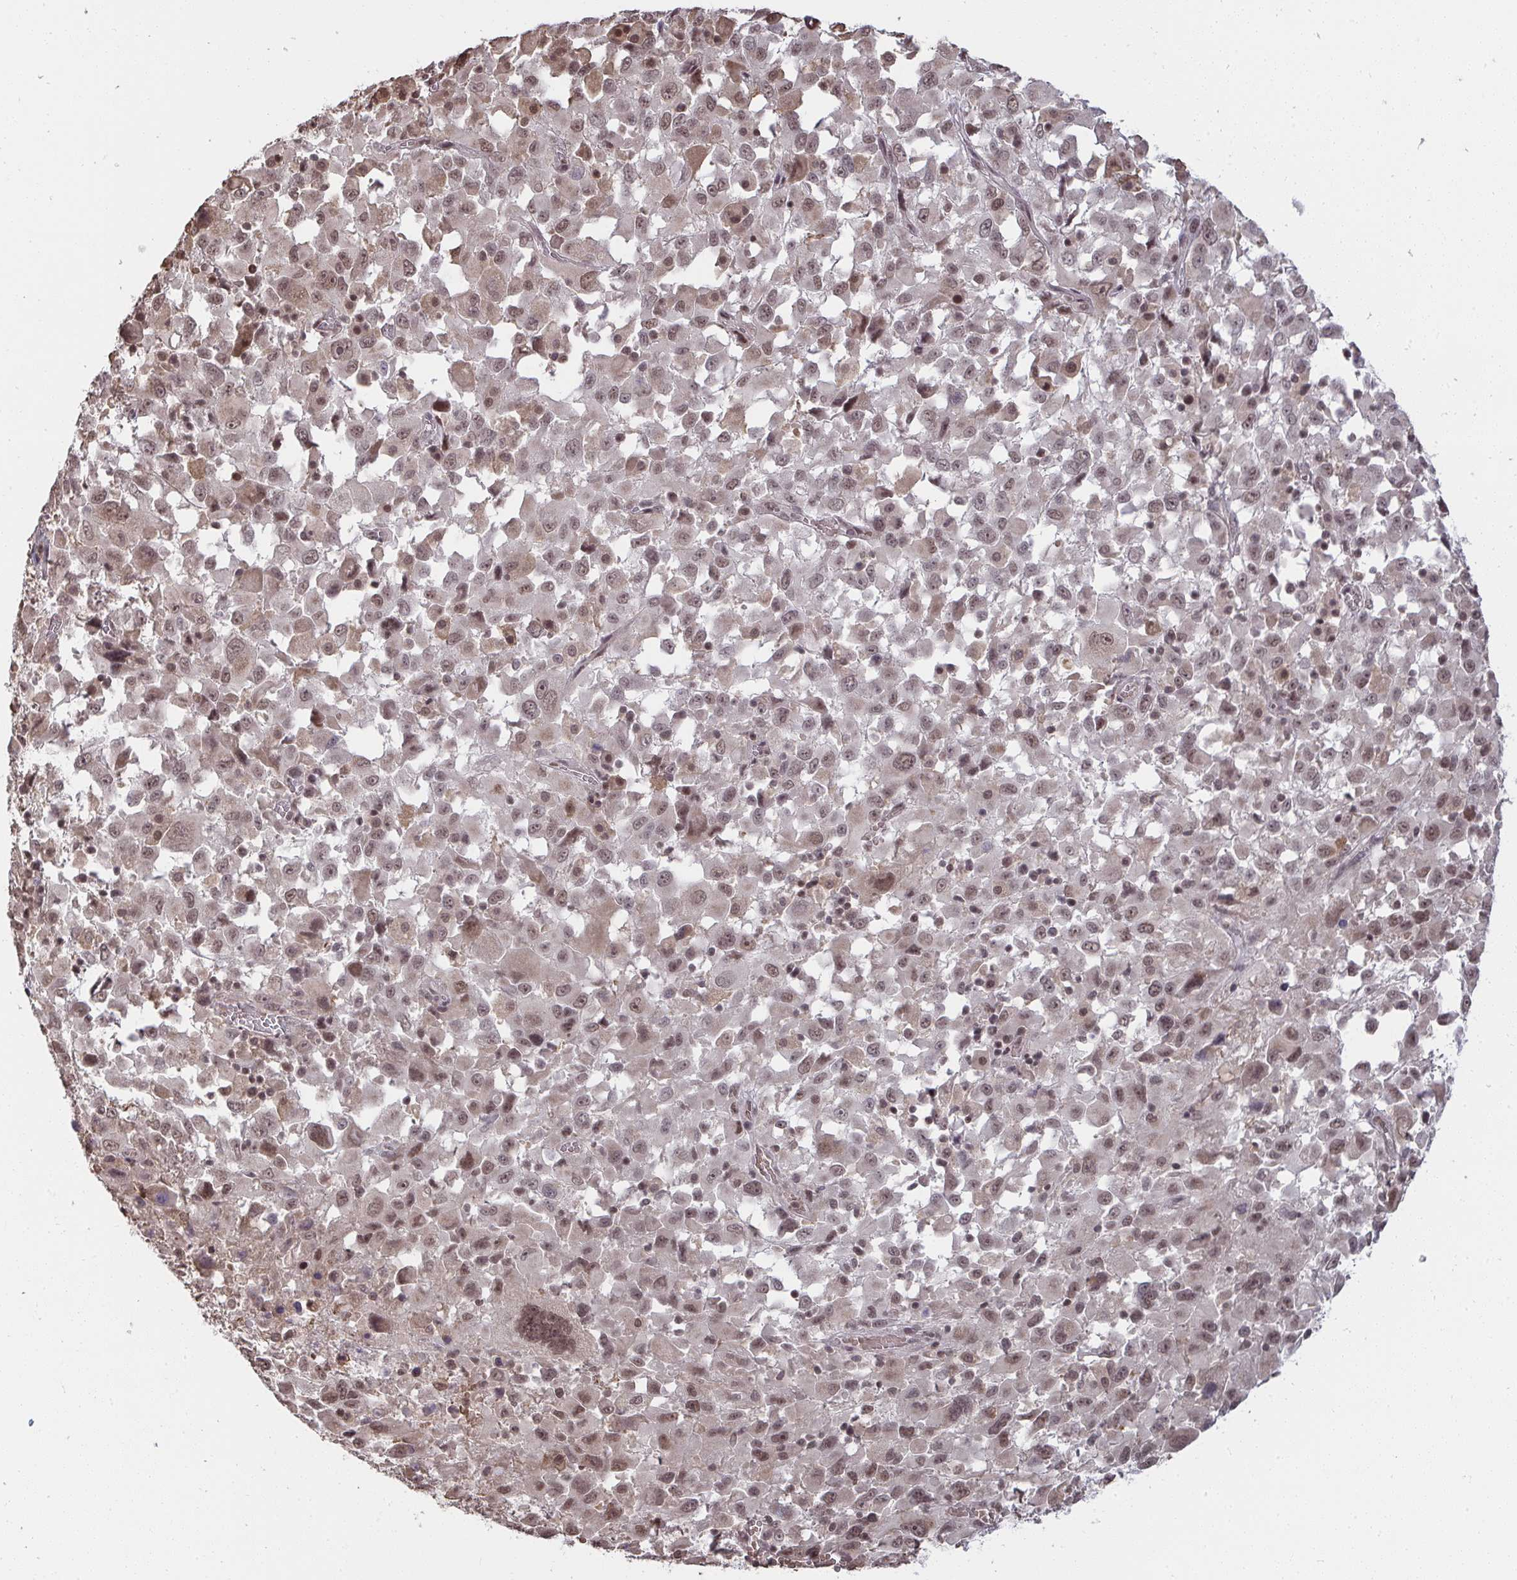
{"staining": {"intensity": "moderate", "quantity": ">75%", "location": "nuclear"}, "tissue": "melanoma", "cell_type": "Tumor cells", "image_type": "cancer", "snomed": [{"axis": "morphology", "description": "Malignant melanoma, Metastatic site"}, {"axis": "topography", "description": "Soft tissue"}], "caption": "Melanoma stained with a brown dye exhibits moderate nuclear positive positivity in approximately >75% of tumor cells.", "gene": "SAP30", "patient": {"sex": "male", "age": 50}}